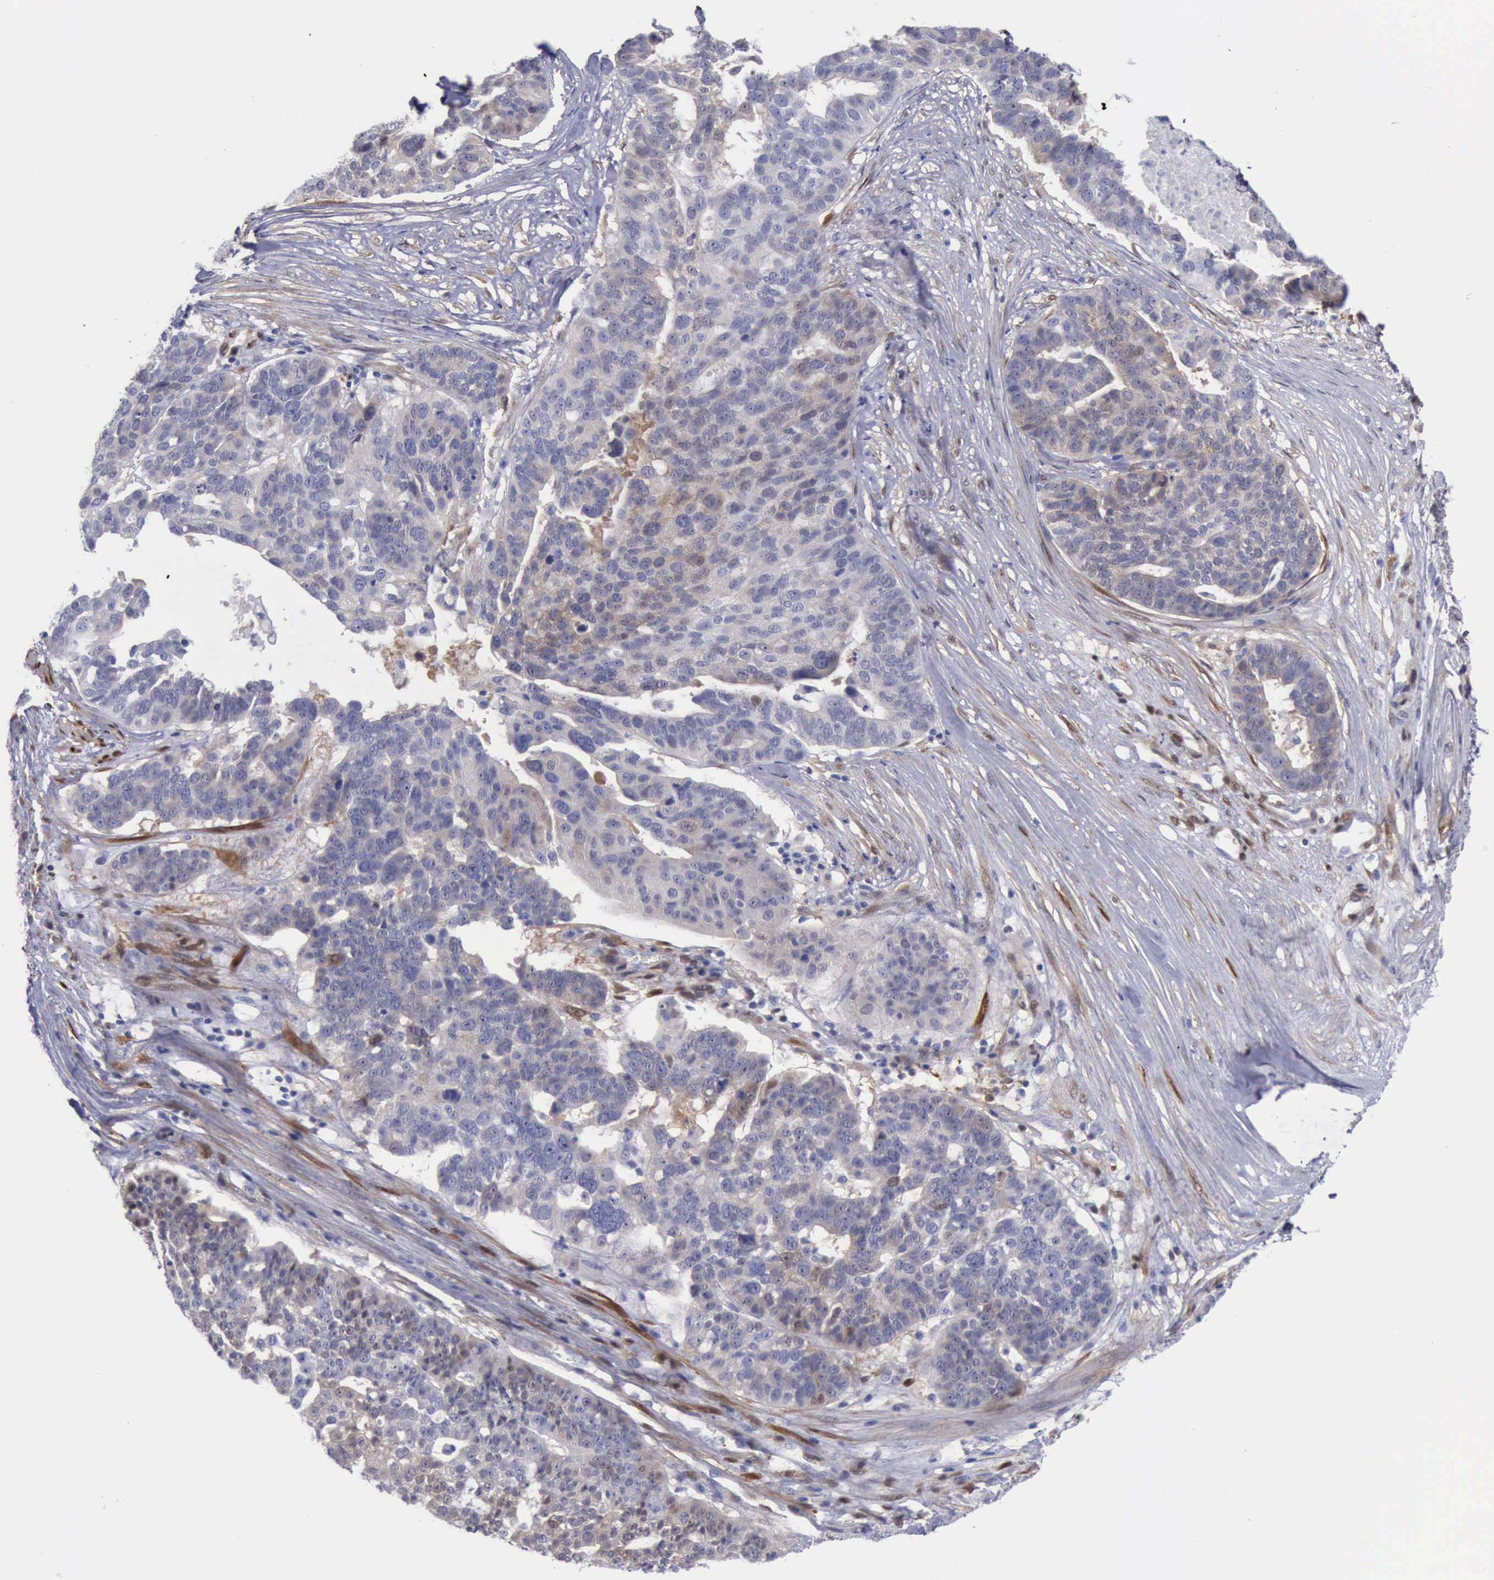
{"staining": {"intensity": "negative", "quantity": "none", "location": "none"}, "tissue": "ovarian cancer", "cell_type": "Tumor cells", "image_type": "cancer", "snomed": [{"axis": "morphology", "description": "Cystadenocarcinoma, serous, NOS"}, {"axis": "topography", "description": "Ovary"}], "caption": "This image is of ovarian cancer stained with immunohistochemistry to label a protein in brown with the nuclei are counter-stained blue. There is no staining in tumor cells.", "gene": "FHL1", "patient": {"sex": "female", "age": 59}}